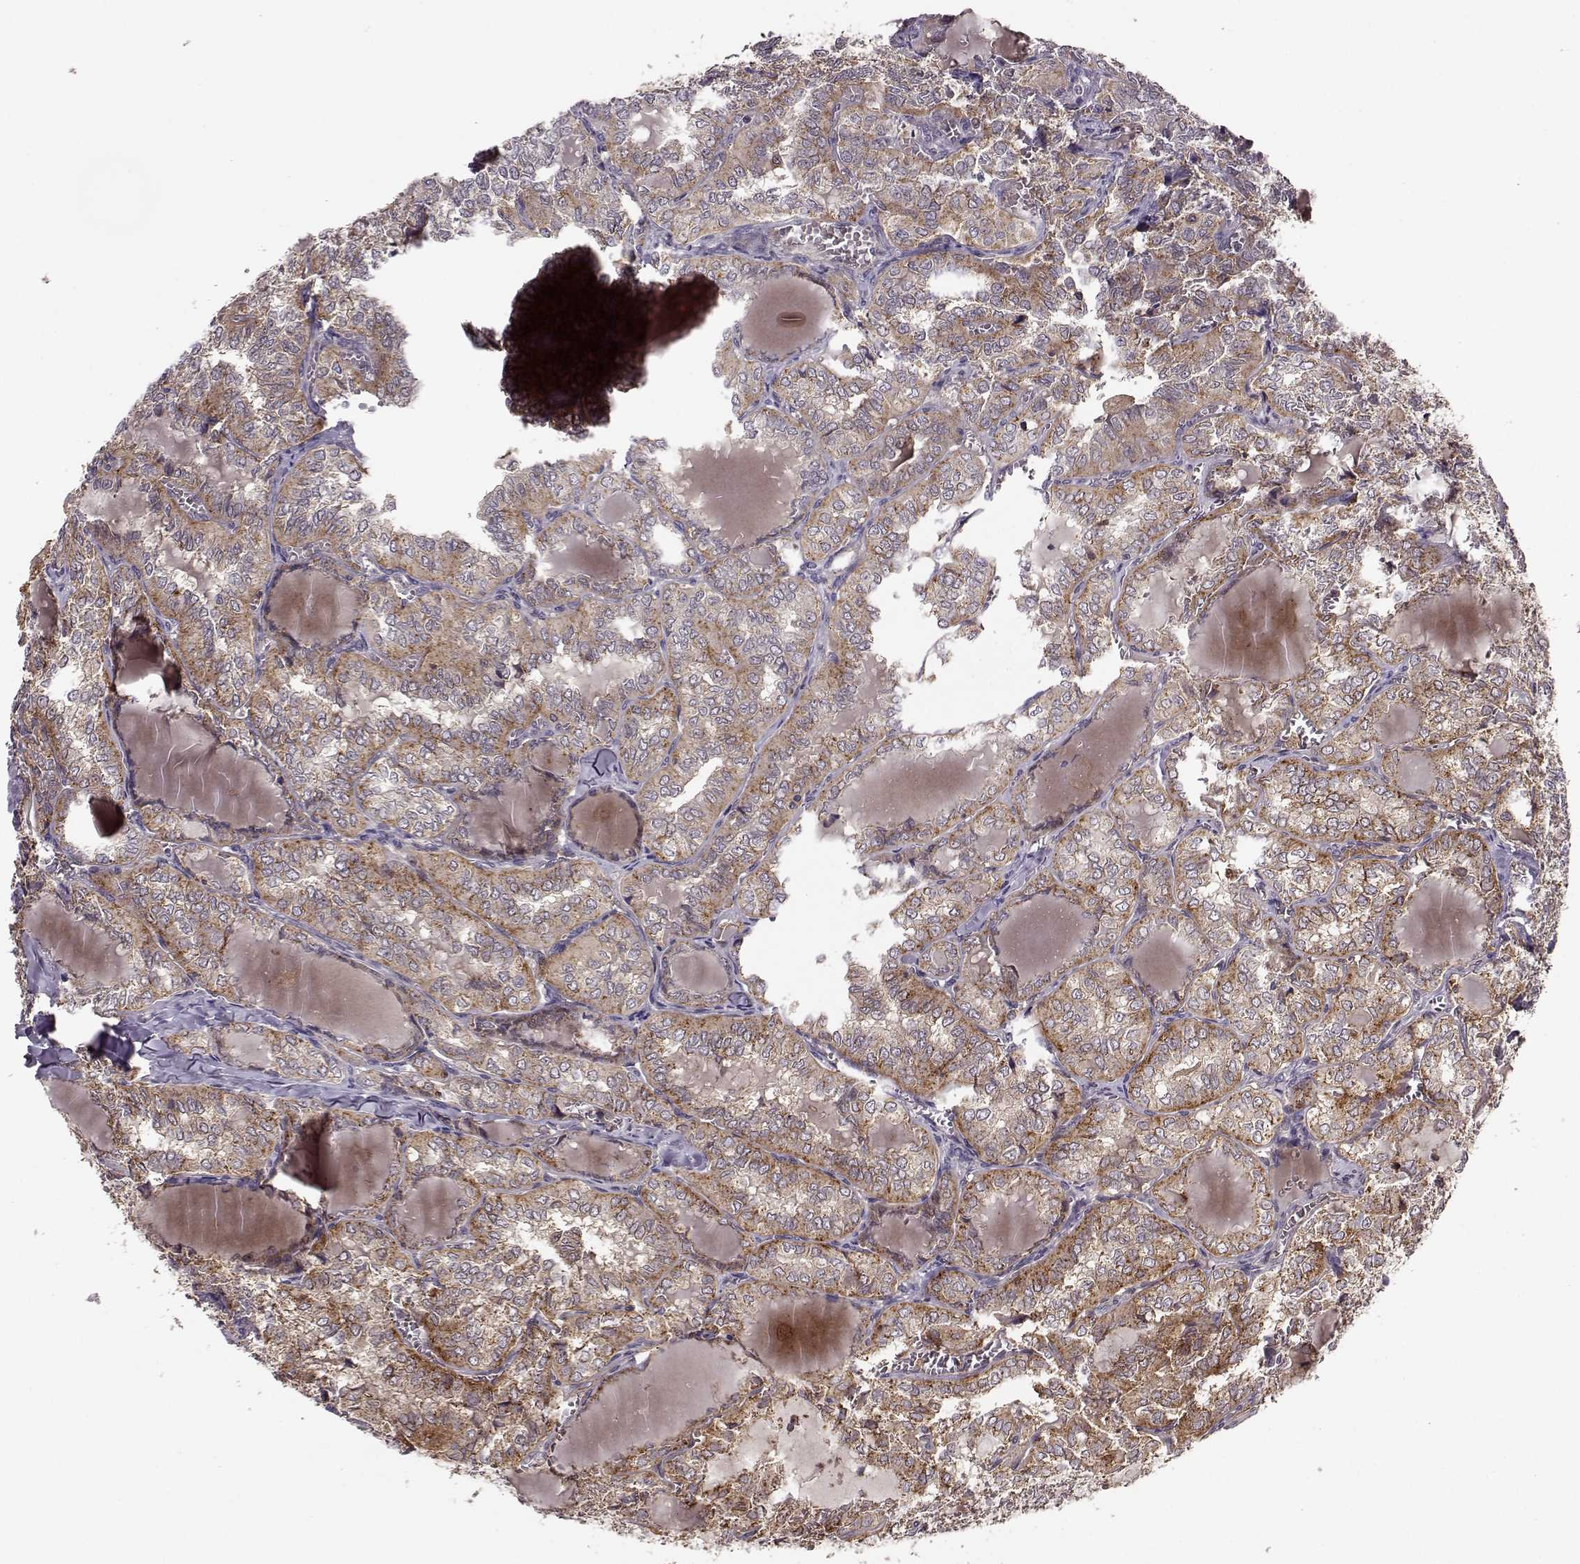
{"staining": {"intensity": "moderate", "quantity": ">75%", "location": "cytoplasmic/membranous"}, "tissue": "thyroid cancer", "cell_type": "Tumor cells", "image_type": "cancer", "snomed": [{"axis": "morphology", "description": "Papillary adenocarcinoma, NOS"}, {"axis": "topography", "description": "Thyroid gland"}], "caption": "Immunohistochemistry of thyroid papillary adenocarcinoma reveals medium levels of moderate cytoplasmic/membranous staining in about >75% of tumor cells.", "gene": "IFRD2", "patient": {"sex": "female", "age": 41}}